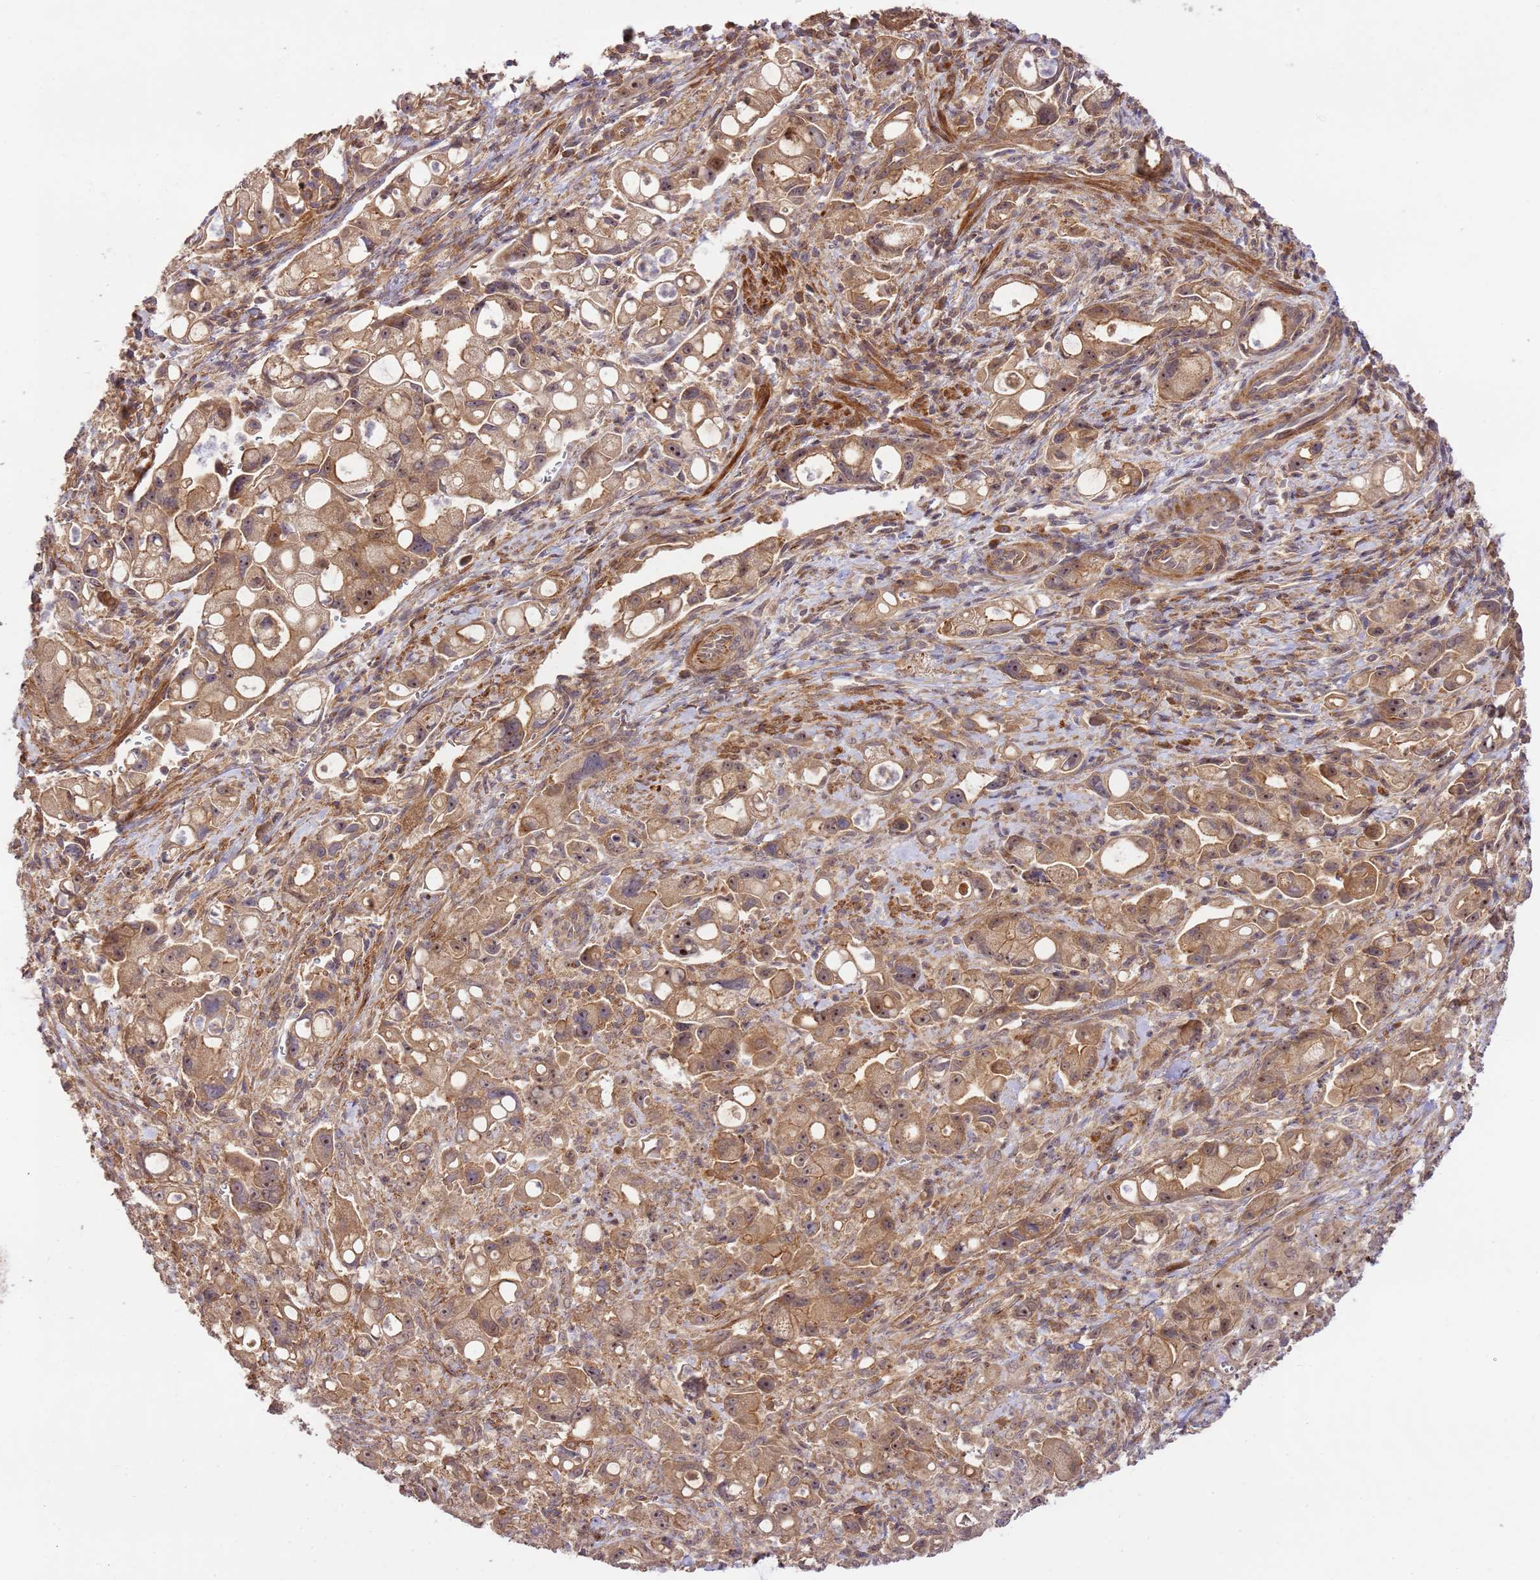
{"staining": {"intensity": "moderate", "quantity": ">75%", "location": "cytoplasmic/membranous,nuclear"}, "tissue": "pancreatic cancer", "cell_type": "Tumor cells", "image_type": "cancer", "snomed": [{"axis": "morphology", "description": "Adenocarcinoma, NOS"}, {"axis": "topography", "description": "Pancreas"}], "caption": "Immunohistochemical staining of adenocarcinoma (pancreatic) exhibits medium levels of moderate cytoplasmic/membranous and nuclear protein positivity in approximately >75% of tumor cells.", "gene": "GAREM1", "patient": {"sex": "male", "age": 68}}